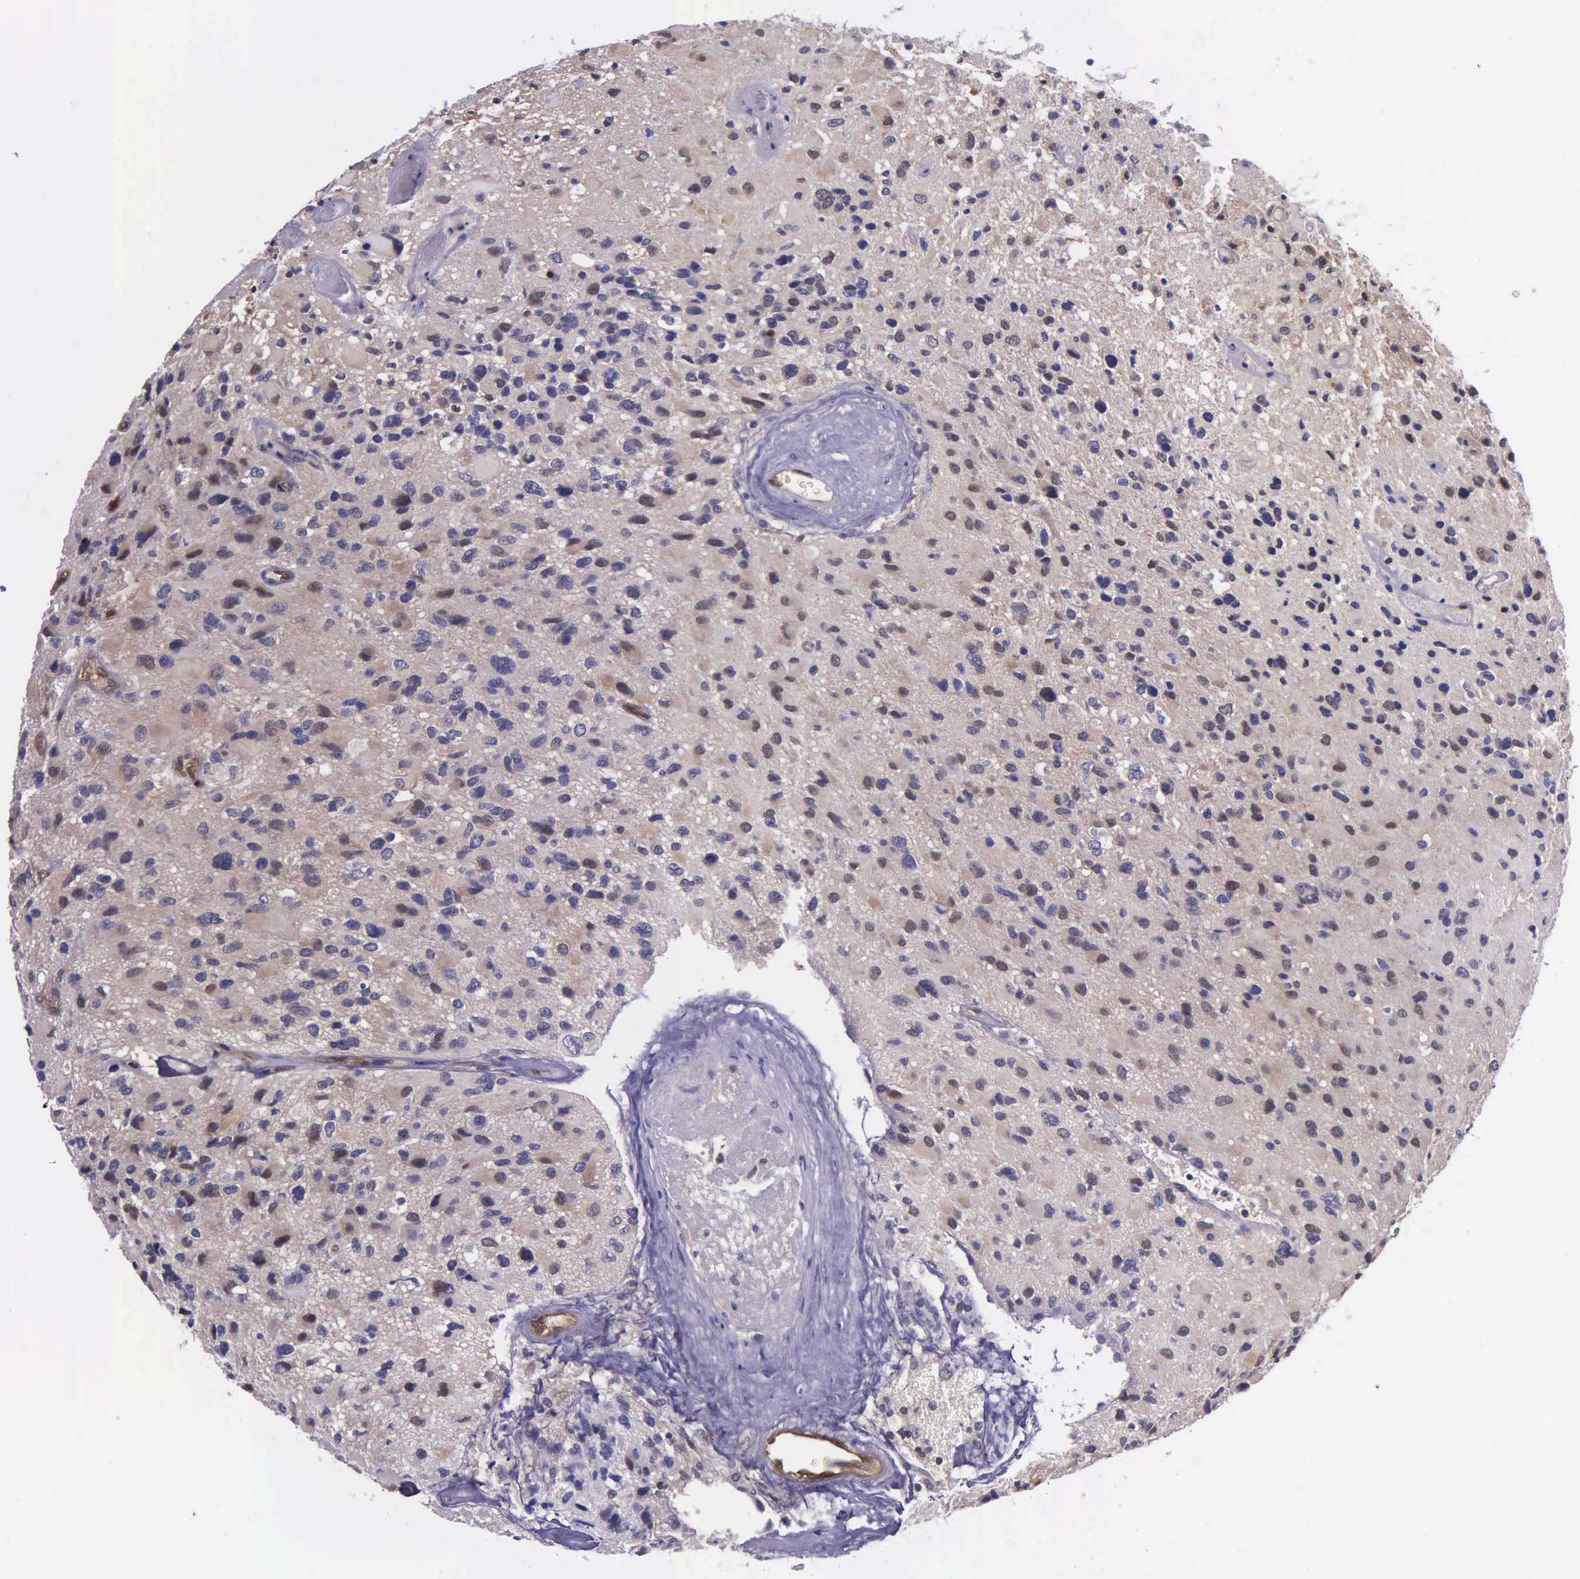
{"staining": {"intensity": "weak", "quantity": ">75%", "location": "cytoplasmic/membranous"}, "tissue": "glioma", "cell_type": "Tumor cells", "image_type": "cancer", "snomed": [{"axis": "morphology", "description": "Glioma, malignant, High grade"}, {"axis": "topography", "description": "Brain"}], "caption": "Weak cytoplasmic/membranous protein expression is identified in about >75% of tumor cells in malignant high-grade glioma.", "gene": "GMPR2", "patient": {"sex": "male", "age": 69}}